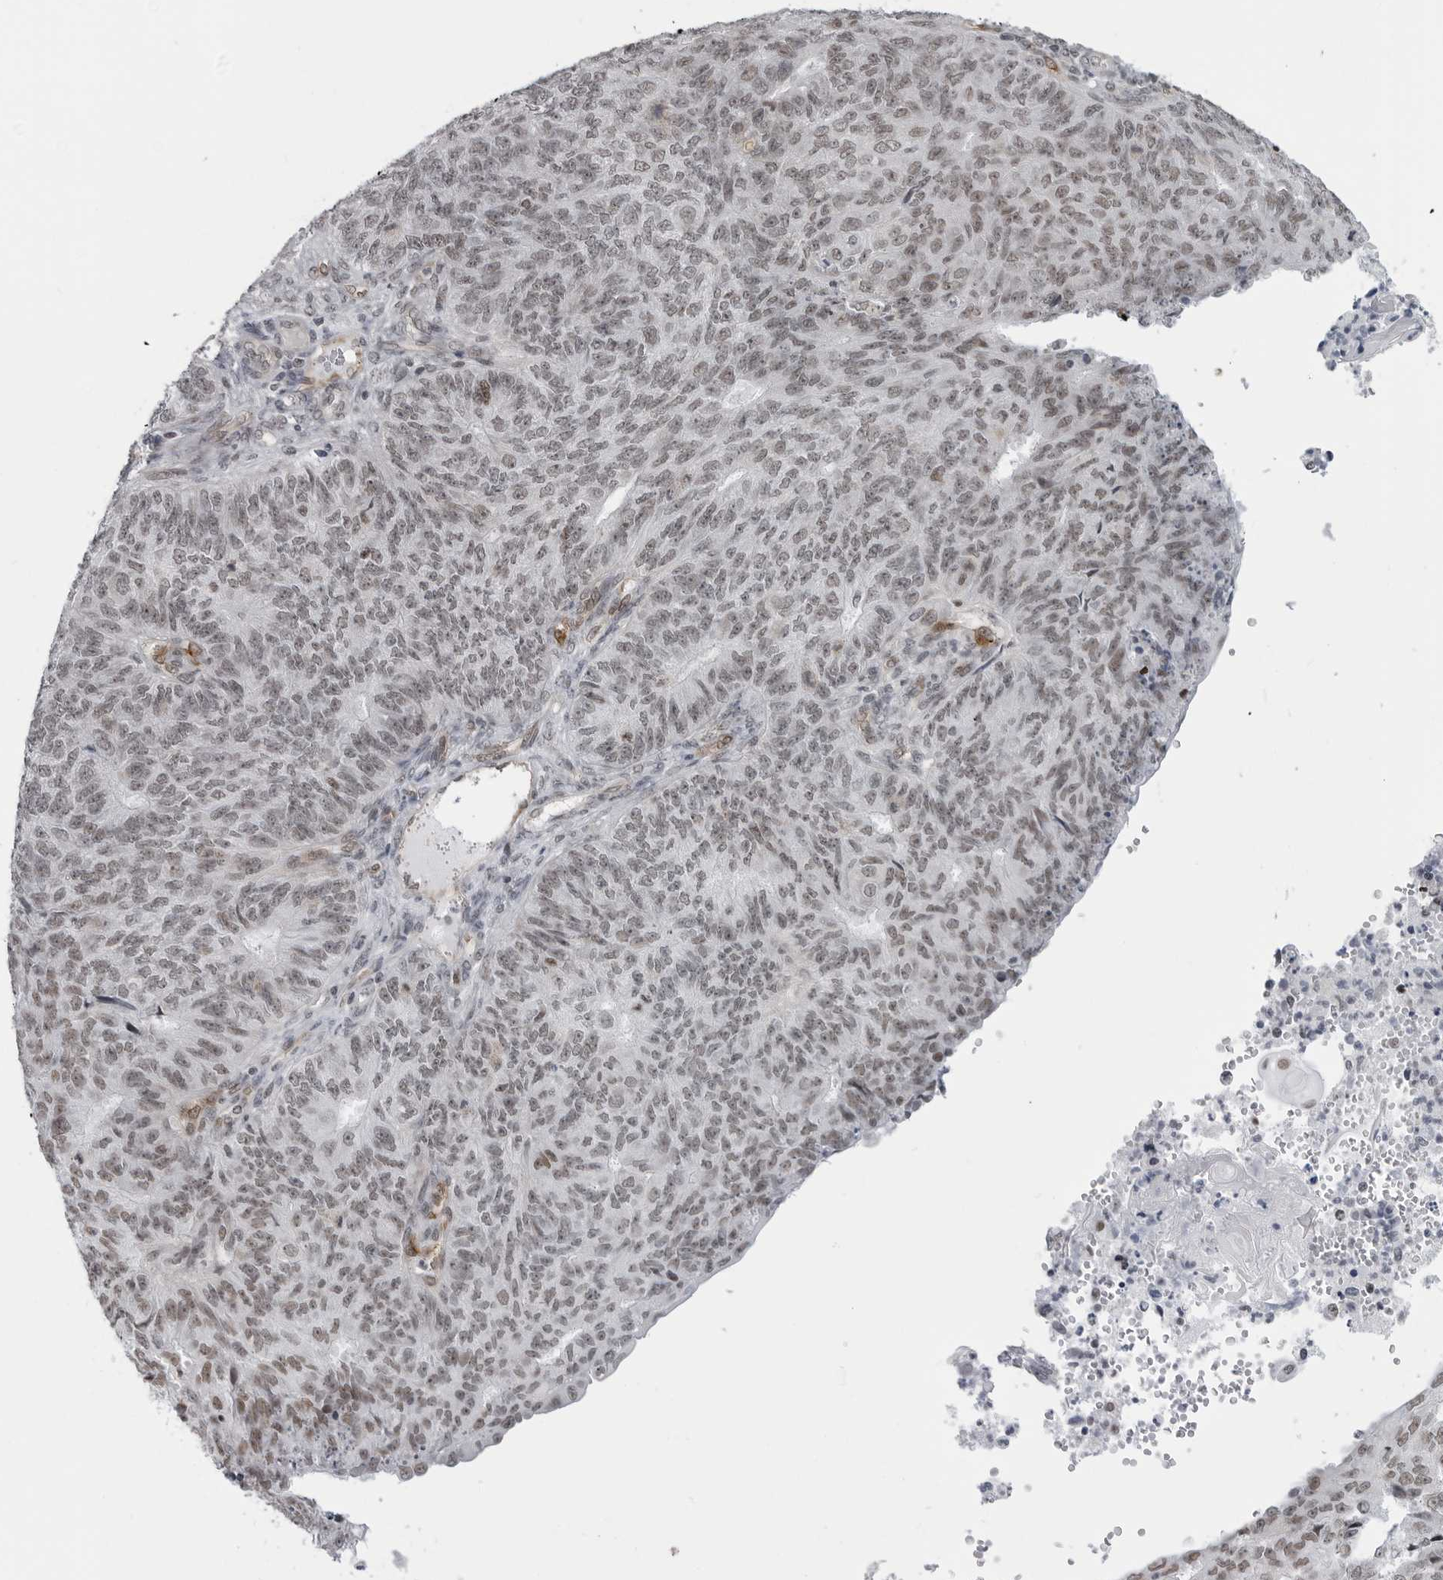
{"staining": {"intensity": "moderate", "quantity": ">75%", "location": "nuclear"}, "tissue": "endometrial cancer", "cell_type": "Tumor cells", "image_type": "cancer", "snomed": [{"axis": "morphology", "description": "Adenocarcinoma, NOS"}, {"axis": "topography", "description": "Endometrium"}], "caption": "Human endometrial adenocarcinoma stained with a brown dye demonstrates moderate nuclear positive positivity in about >75% of tumor cells.", "gene": "RNF26", "patient": {"sex": "female", "age": 32}}